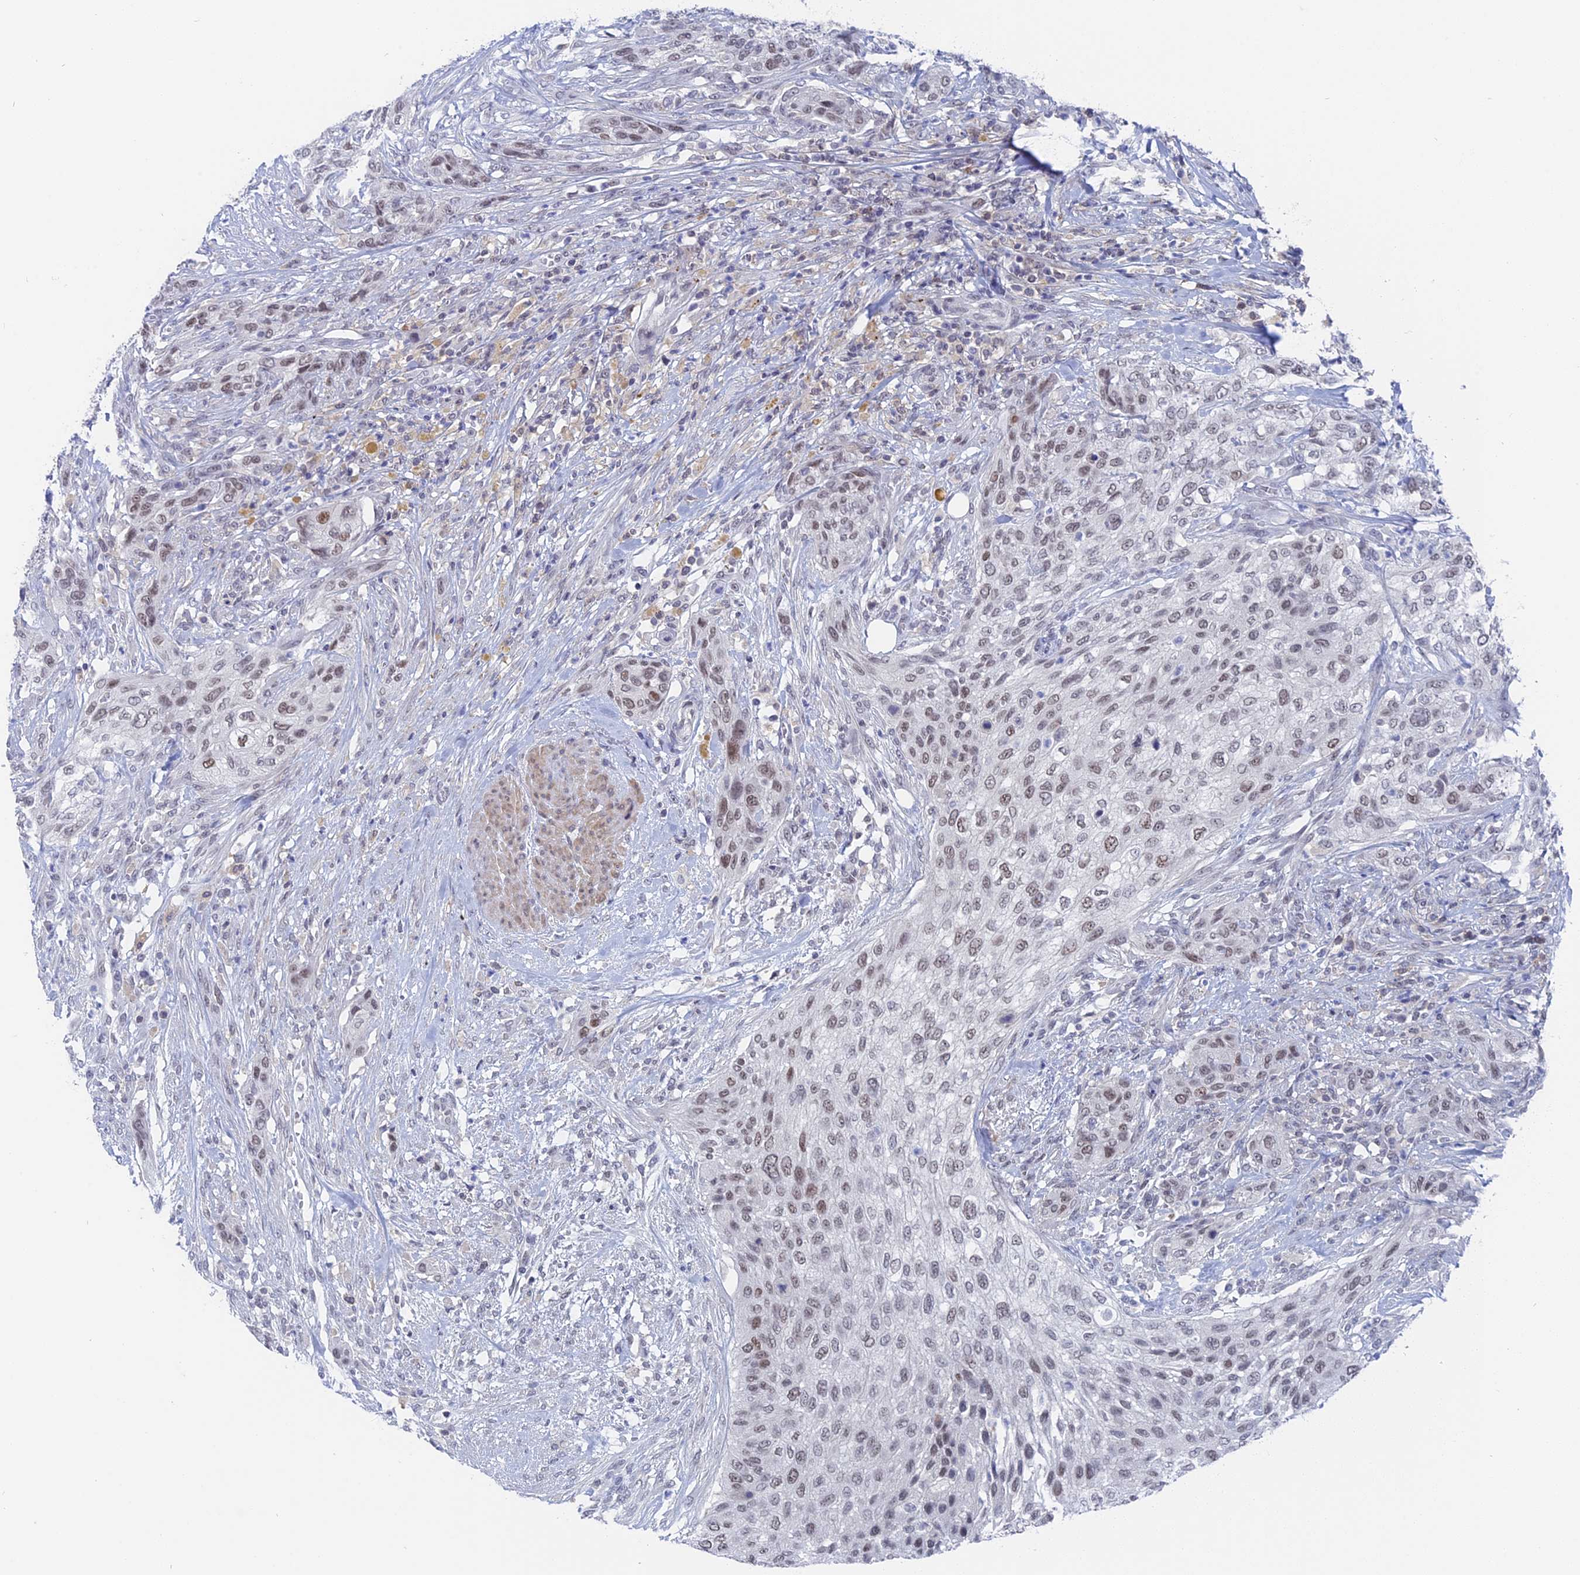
{"staining": {"intensity": "weak", "quantity": "25%-75%", "location": "nuclear"}, "tissue": "urothelial cancer", "cell_type": "Tumor cells", "image_type": "cancer", "snomed": [{"axis": "morphology", "description": "Urothelial carcinoma, High grade"}, {"axis": "topography", "description": "Urinary bladder"}], "caption": "Immunohistochemical staining of urothelial carcinoma (high-grade) shows weak nuclear protein staining in approximately 25%-75% of tumor cells.", "gene": "BRD2", "patient": {"sex": "male", "age": 35}}